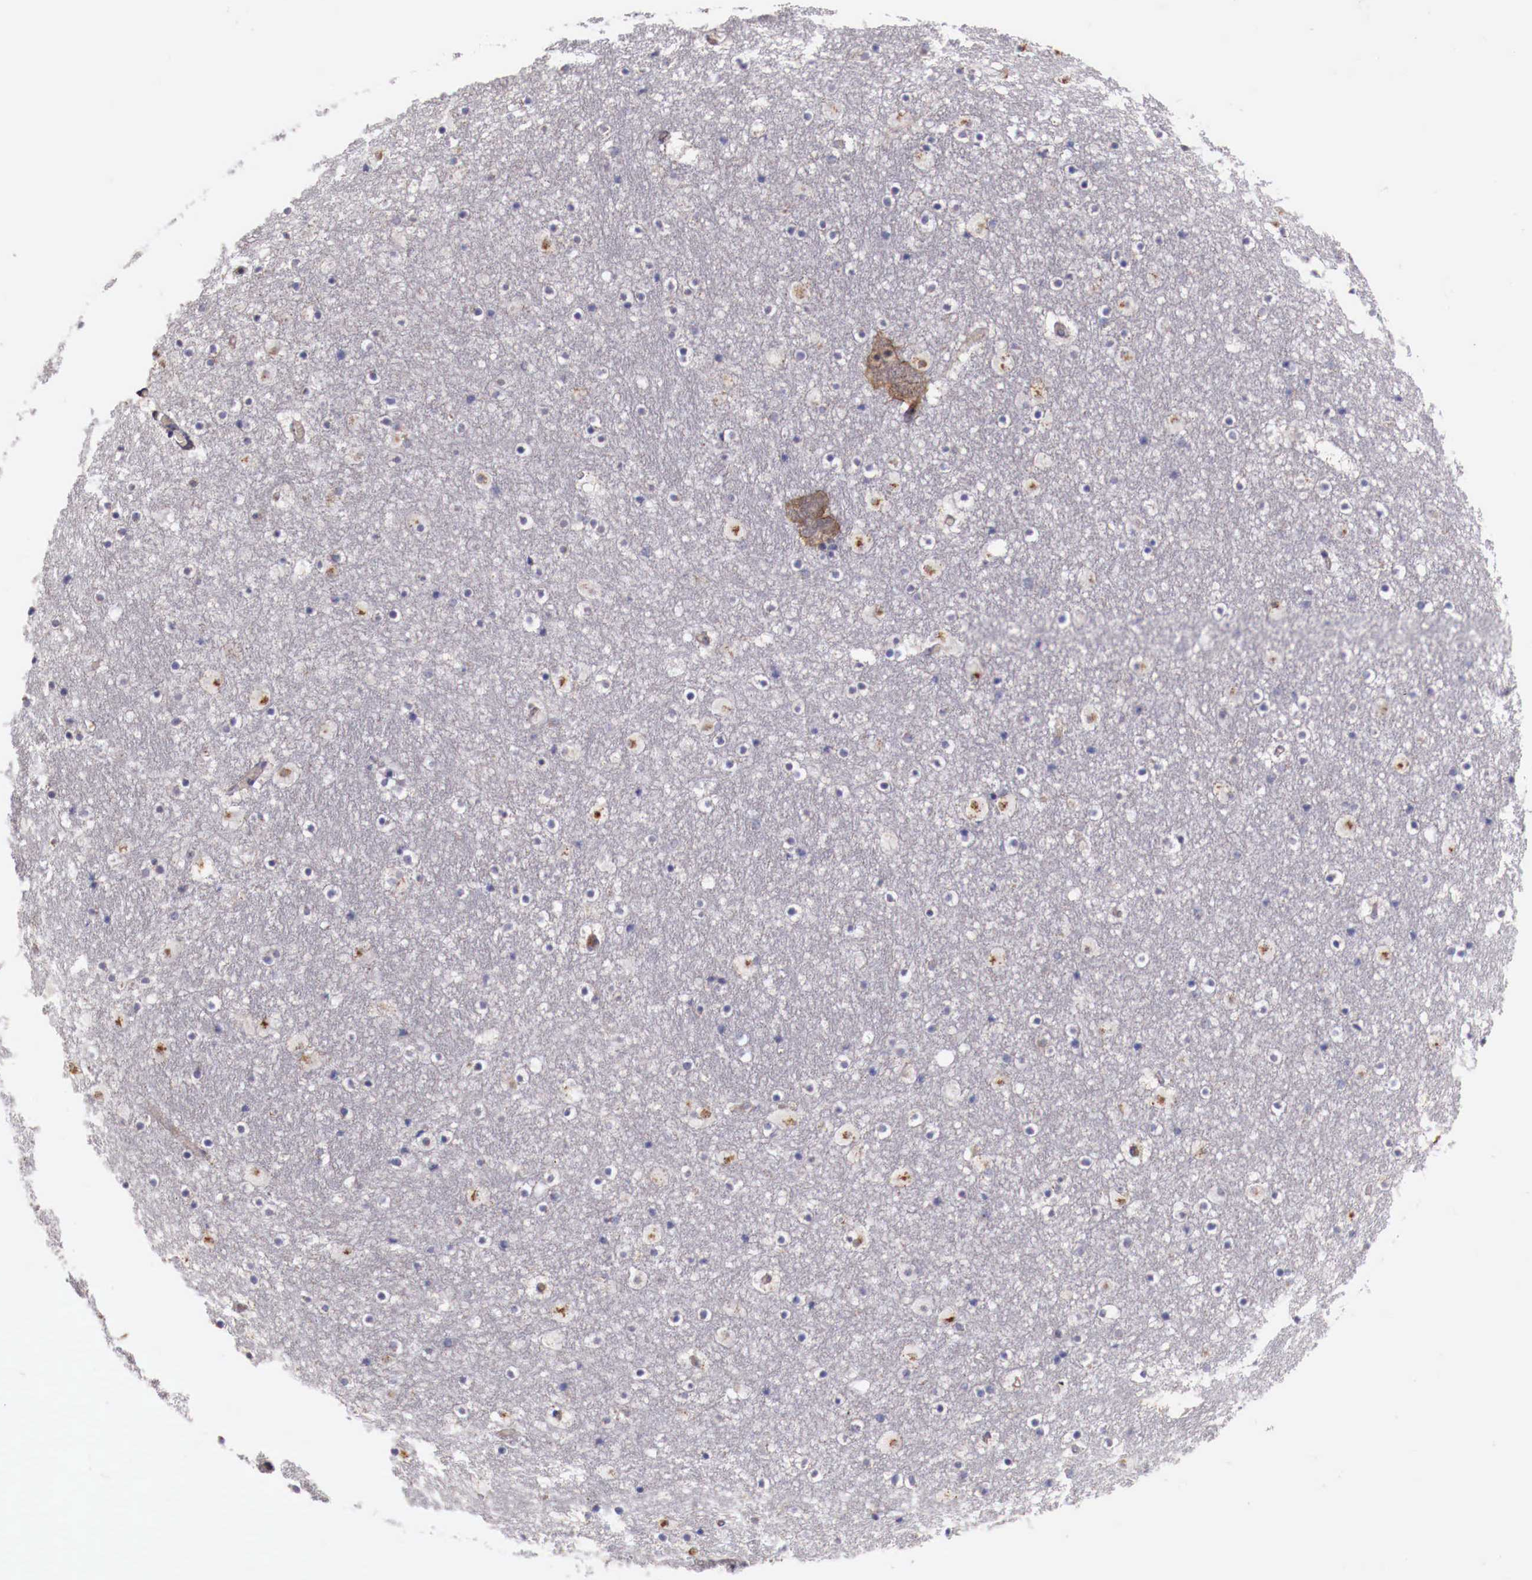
{"staining": {"intensity": "negative", "quantity": "none", "location": "none"}, "tissue": "caudate", "cell_type": "Glial cells", "image_type": "normal", "snomed": [{"axis": "morphology", "description": "Normal tissue, NOS"}, {"axis": "topography", "description": "Lateral ventricle wall"}], "caption": "An image of human caudate is negative for staining in glial cells. (DAB (3,3'-diaminobenzidine) immunohistochemistry visualized using brightfield microscopy, high magnification).", "gene": "PITPNA", "patient": {"sex": "male", "age": 45}}